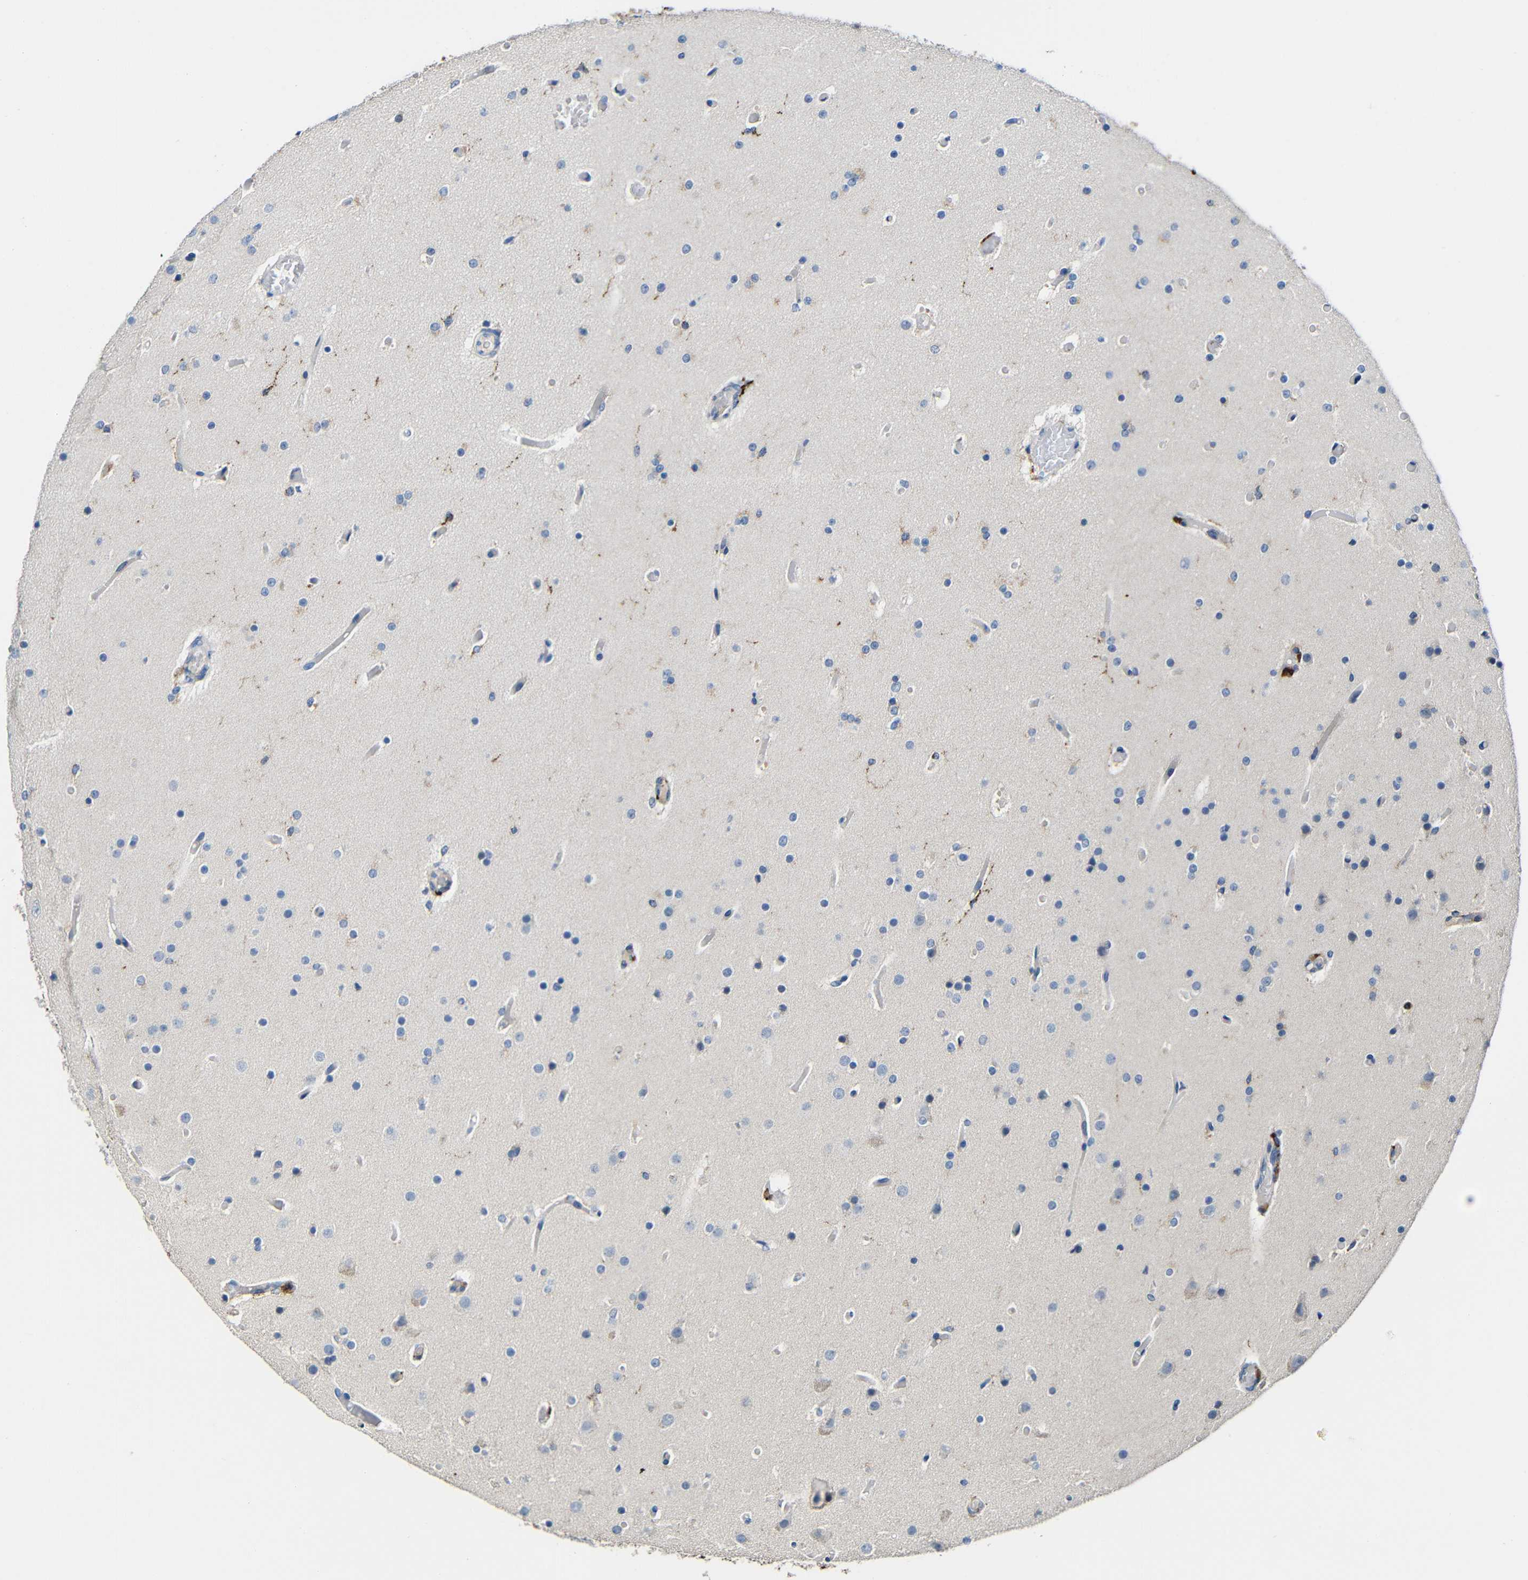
{"staining": {"intensity": "weak", "quantity": "<25%", "location": "cytoplasmic/membranous"}, "tissue": "glioma", "cell_type": "Tumor cells", "image_type": "cancer", "snomed": [{"axis": "morphology", "description": "Glioma, malignant, High grade"}, {"axis": "topography", "description": "Cerebral cortex"}], "caption": "A micrograph of malignant glioma (high-grade) stained for a protein shows no brown staining in tumor cells. Brightfield microscopy of immunohistochemistry stained with DAB (3,3'-diaminobenzidine) (brown) and hematoxylin (blue), captured at high magnification.", "gene": "HLA-DMA", "patient": {"sex": "female", "age": 36}}